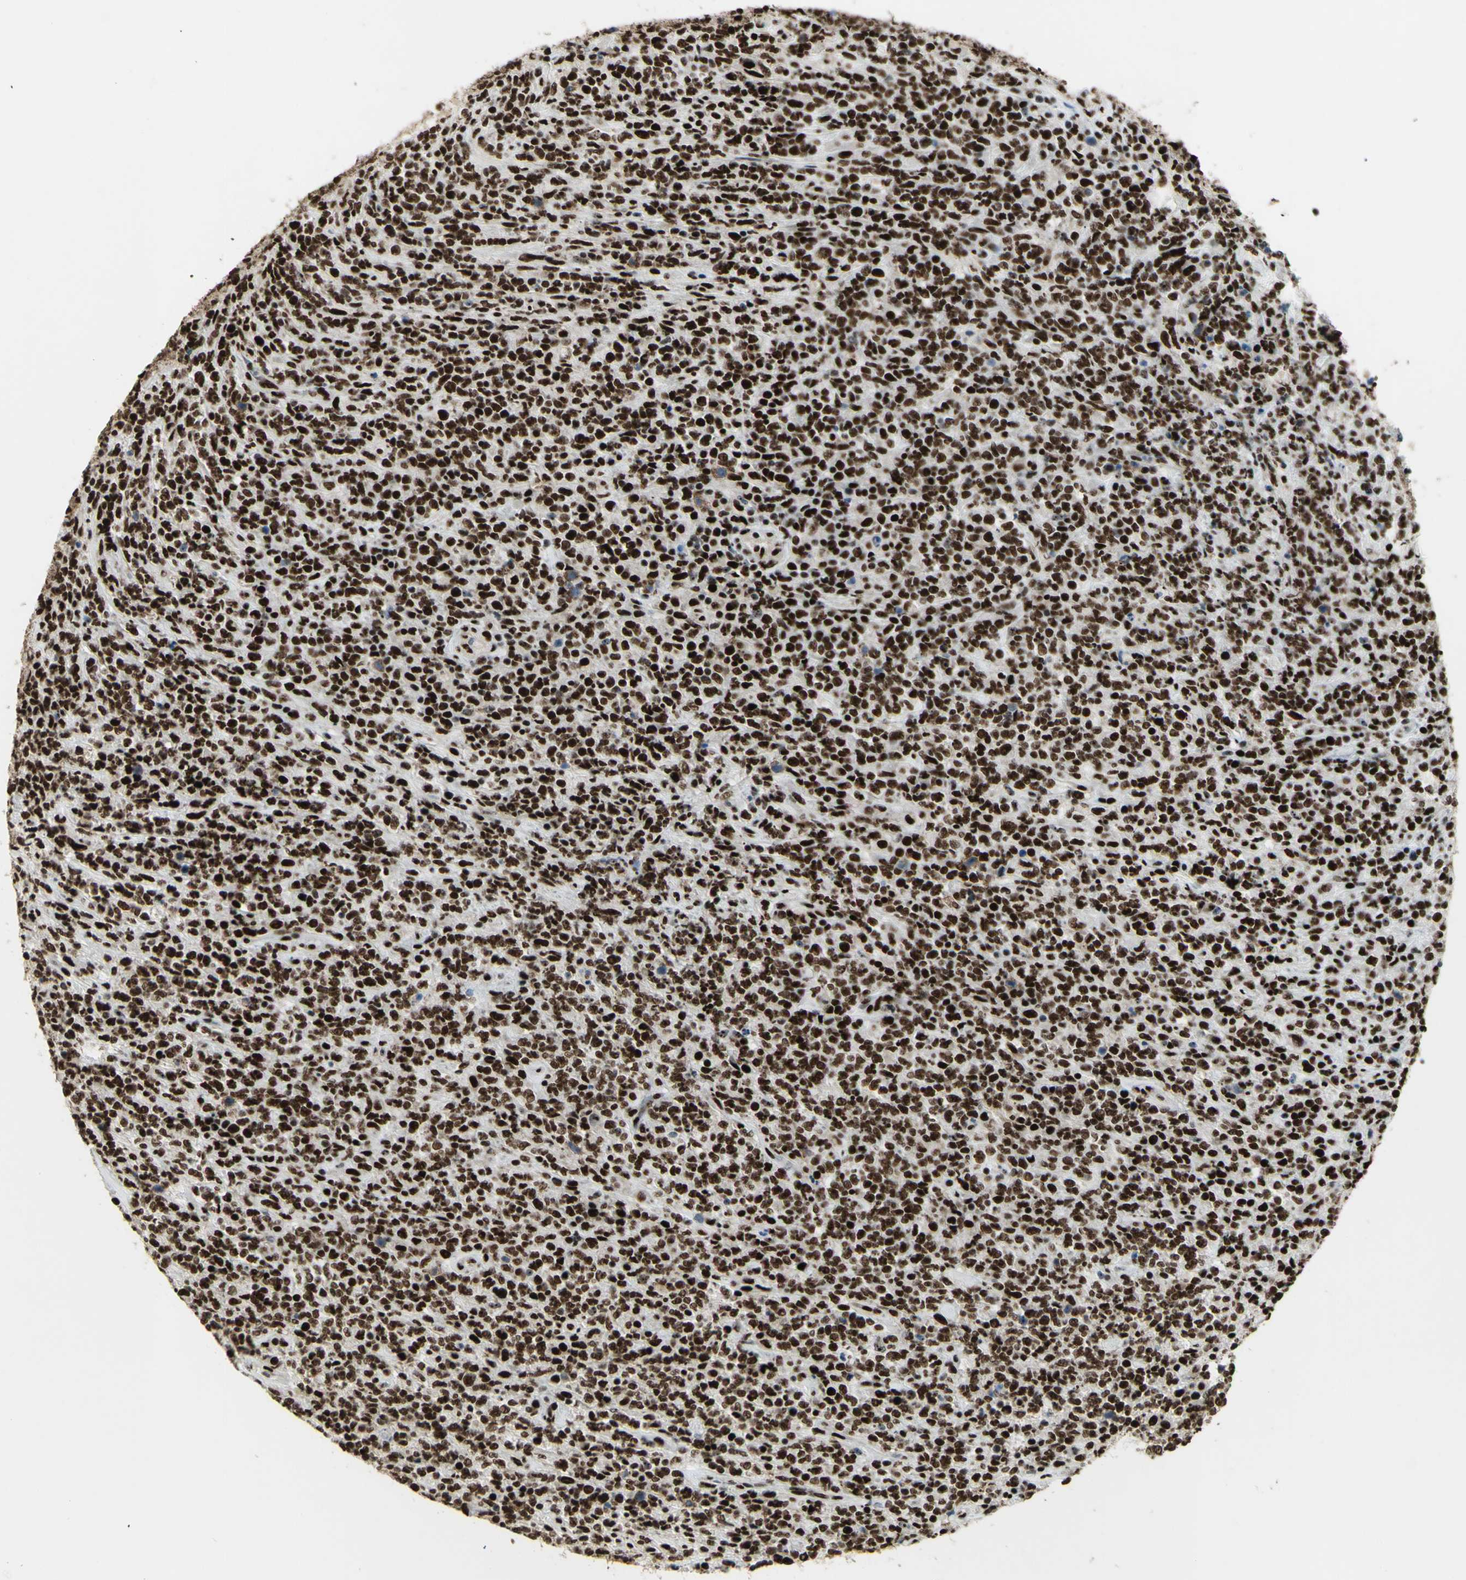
{"staining": {"intensity": "strong", "quantity": ">75%", "location": "nuclear"}, "tissue": "lymphoma", "cell_type": "Tumor cells", "image_type": "cancer", "snomed": [{"axis": "morphology", "description": "Malignant lymphoma, non-Hodgkin's type, High grade"}, {"axis": "topography", "description": "Soft tissue"}], "caption": "Immunohistochemistry histopathology image of neoplastic tissue: high-grade malignant lymphoma, non-Hodgkin's type stained using immunohistochemistry exhibits high levels of strong protein expression localized specifically in the nuclear of tumor cells, appearing as a nuclear brown color.", "gene": "DHX9", "patient": {"sex": "male", "age": 18}}